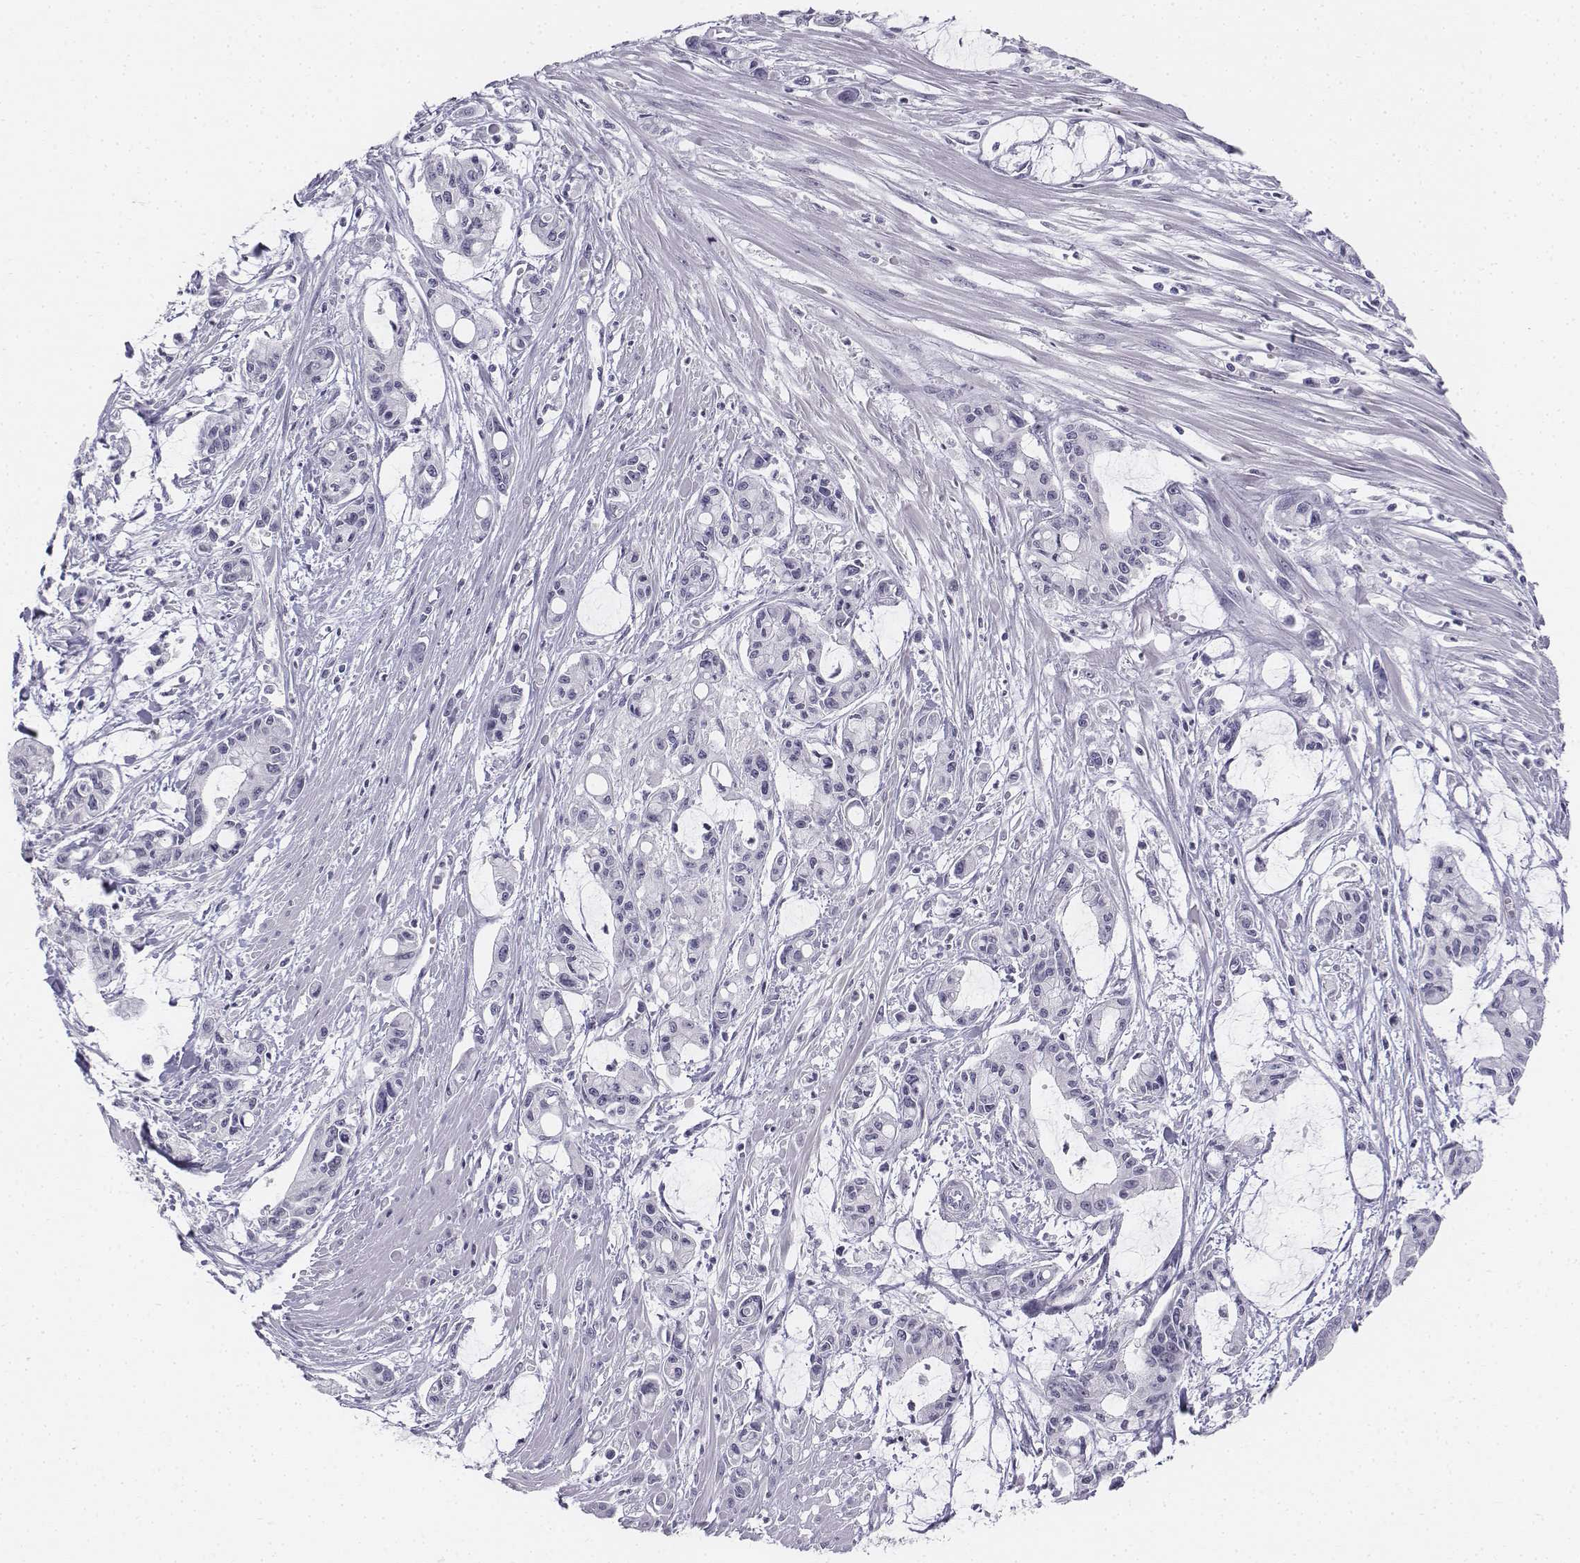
{"staining": {"intensity": "negative", "quantity": "none", "location": "none"}, "tissue": "pancreatic cancer", "cell_type": "Tumor cells", "image_type": "cancer", "snomed": [{"axis": "morphology", "description": "Adenocarcinoma, NOS"}, {"axis": "topography", "description": "Pancreas"}], "caption": "Pancreatic adenocarcinoma was stained to show a protein in brown. There is no significant staining in tumor cells.", "gene": "TH", "patient": {"sex": "male", "age": 48}}